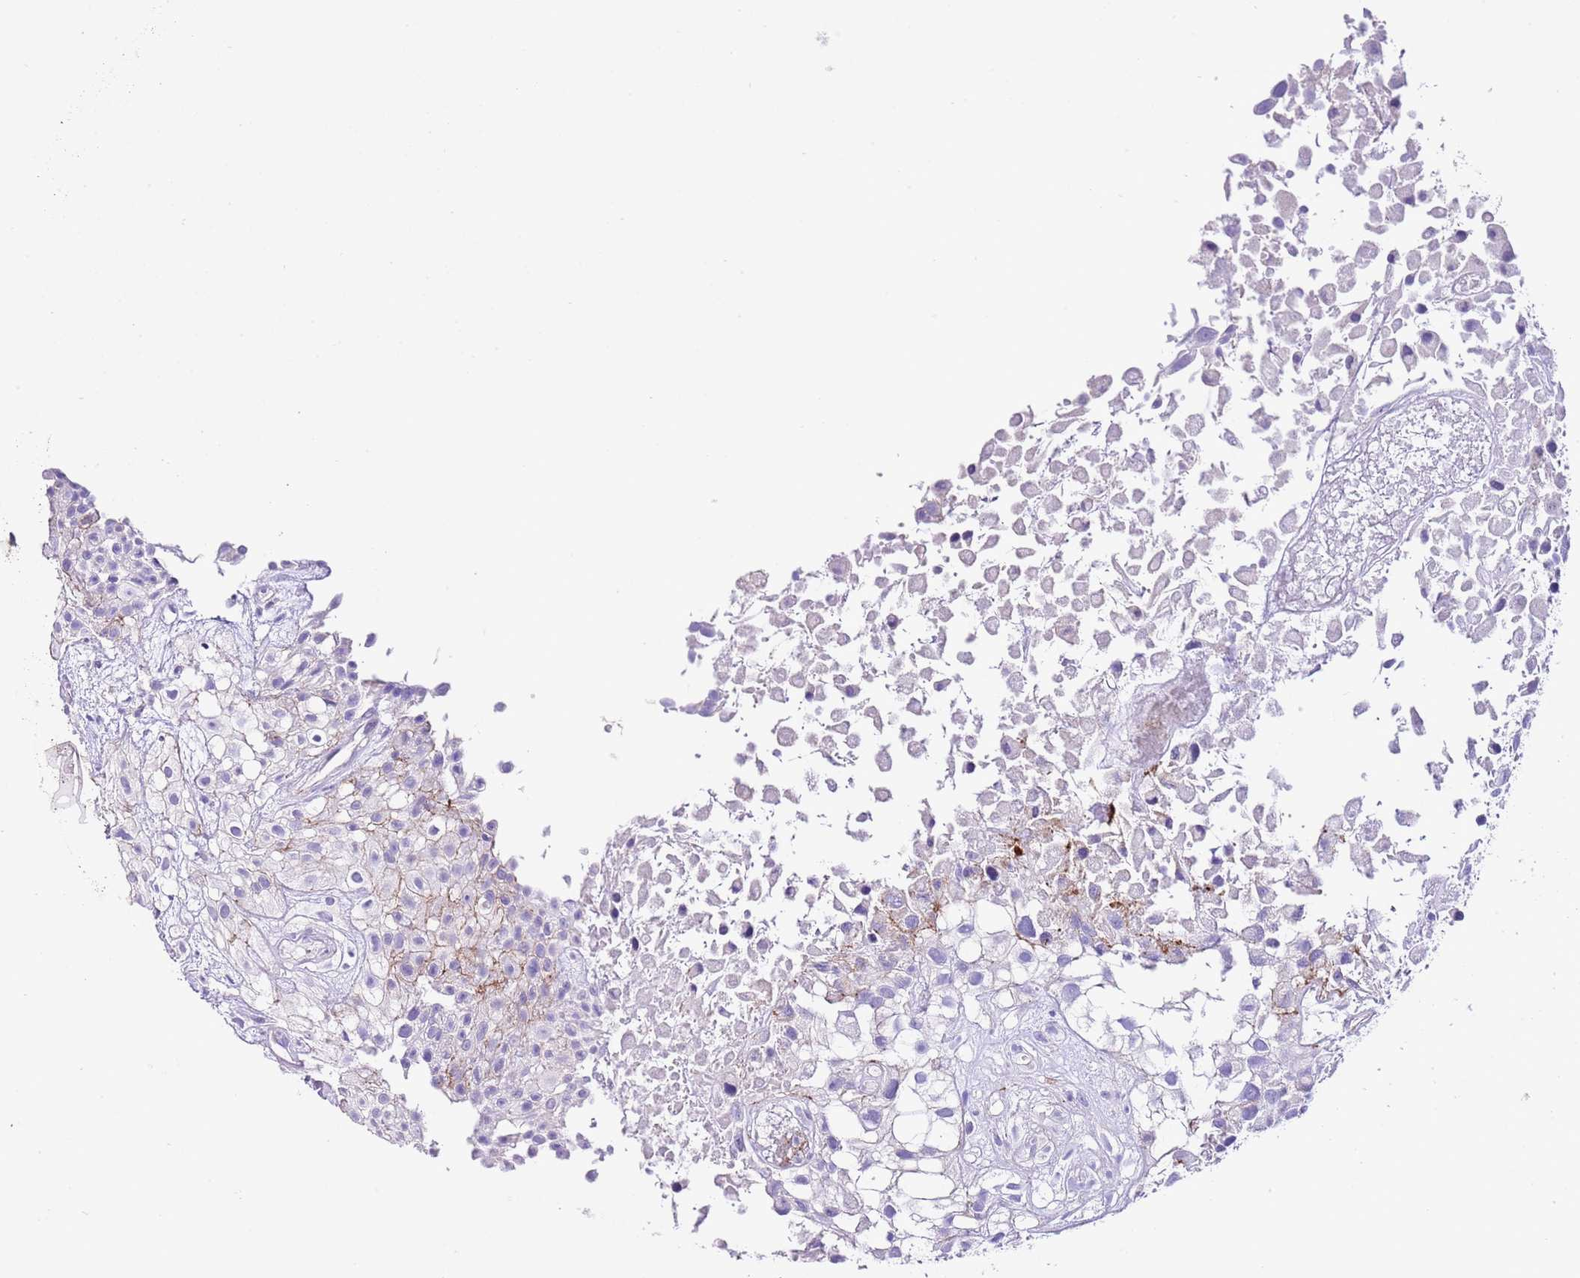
{"staining": {"intensity": "negative", "quantity": "none", "location": "none"}, "tissue": "urothelial cancer", "cell_type": "Tumor cells", "image_type": "cancer", "snomed": [{"axis": "morphology", "description": "Urothelial carcinoma, High grade"}, {"axis": "topography", "description": "Urinary bladder"}], "caption": "Micrograph shows no protein positivity in tumor cells of urothelial cancer tissue.", "gene": "ALDH3A1", "patient": {"sex": "male", "age": 56}}